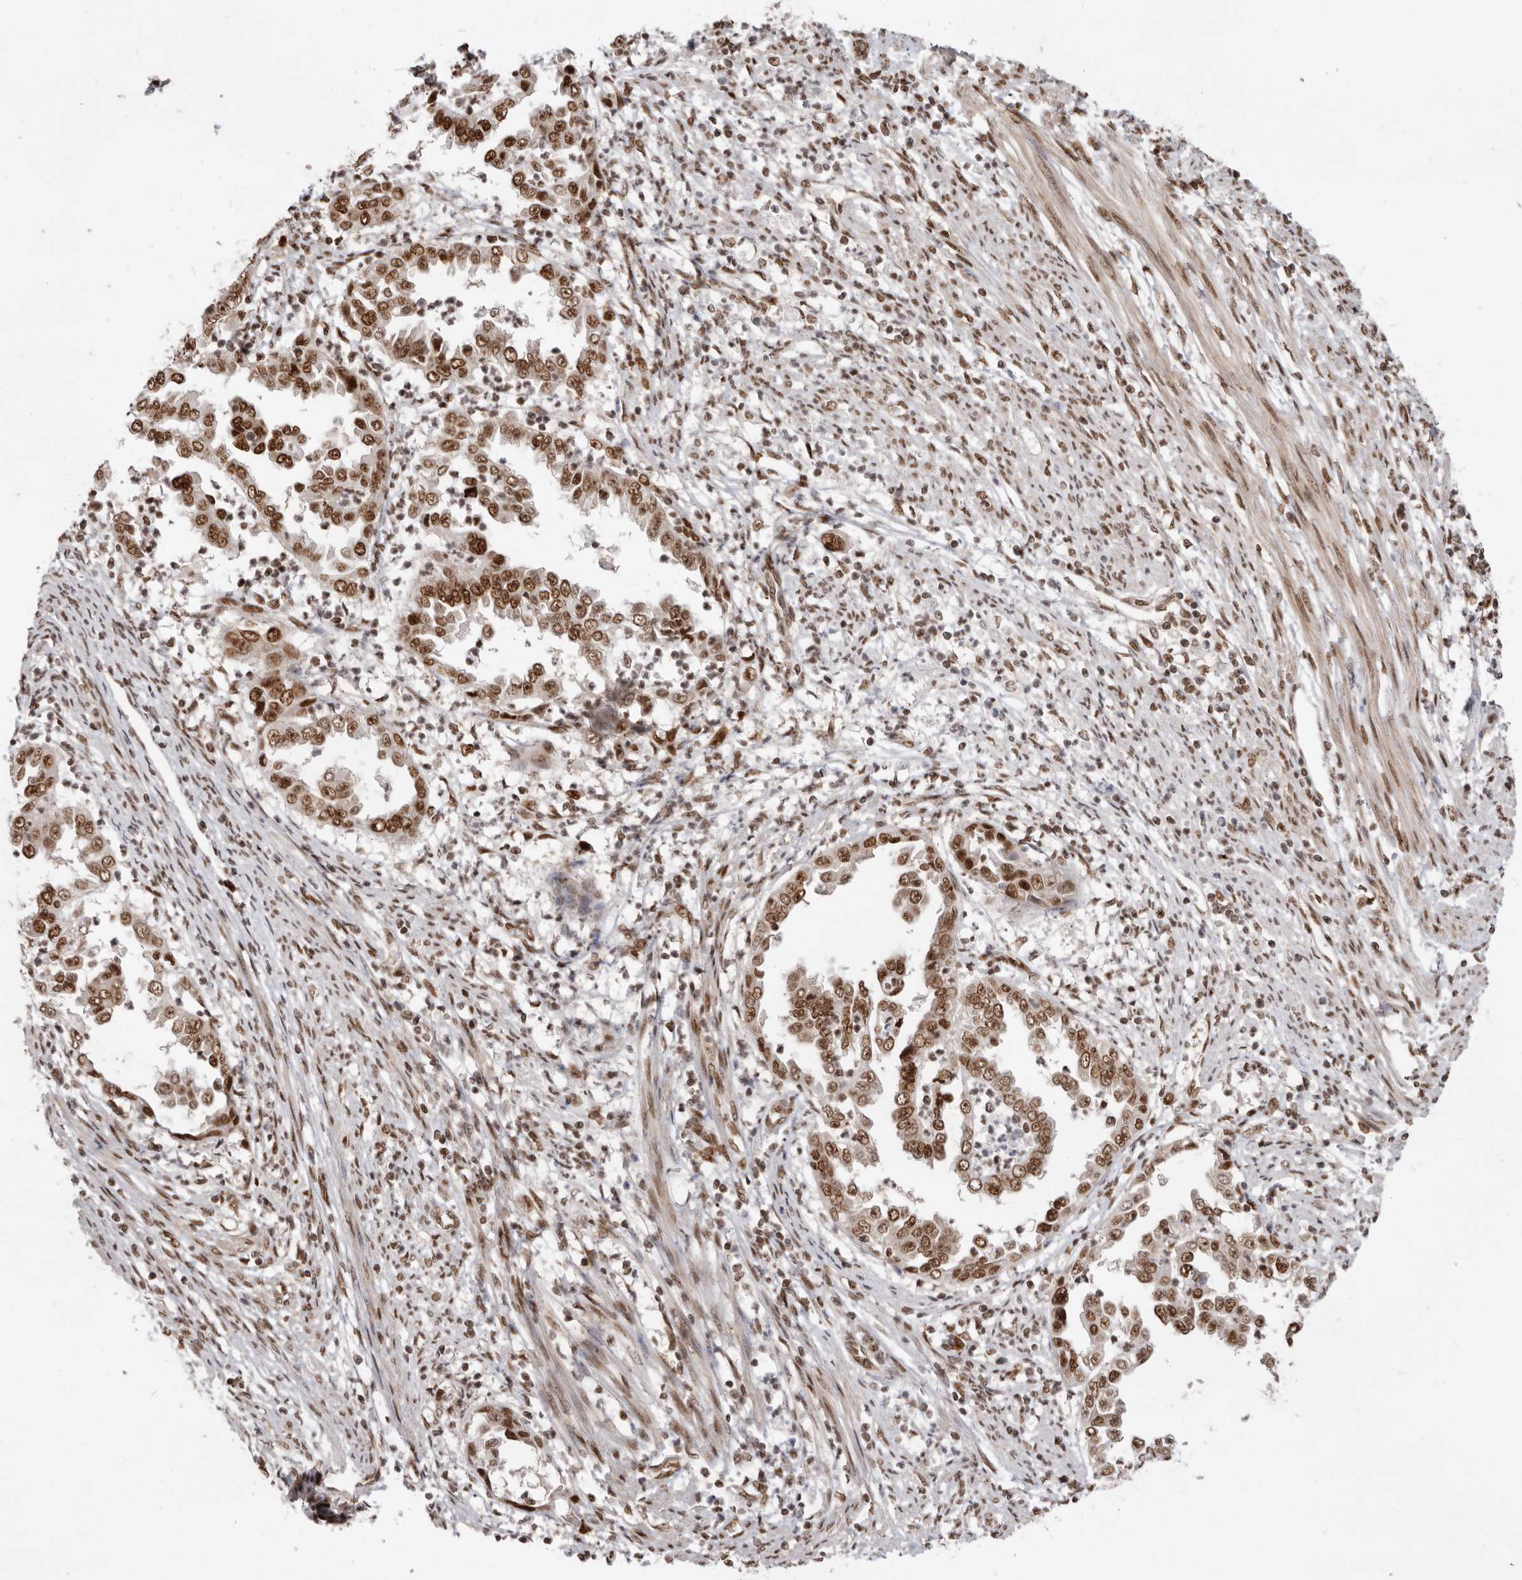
{"staining": {"intensity": "strong", "quantity": ">75%", "location": "nuclear"}, "tissue": "endometrial cancer", "cell_type": "Tumor cells", "image_type": "cancer", "snomed": [{"axis": "morphology", "description": "Adenocarcinoma, NOS"}, {"axis": "topography", "description": "Endometrium"}], "caption": "Protein expression analysis of human endometrial adenocarcinoma reveals strong nuclear staining in approximately >75% of tumor cells.", "gene": "CHTOP", "patient": {"sex": "female", "age": 85}}